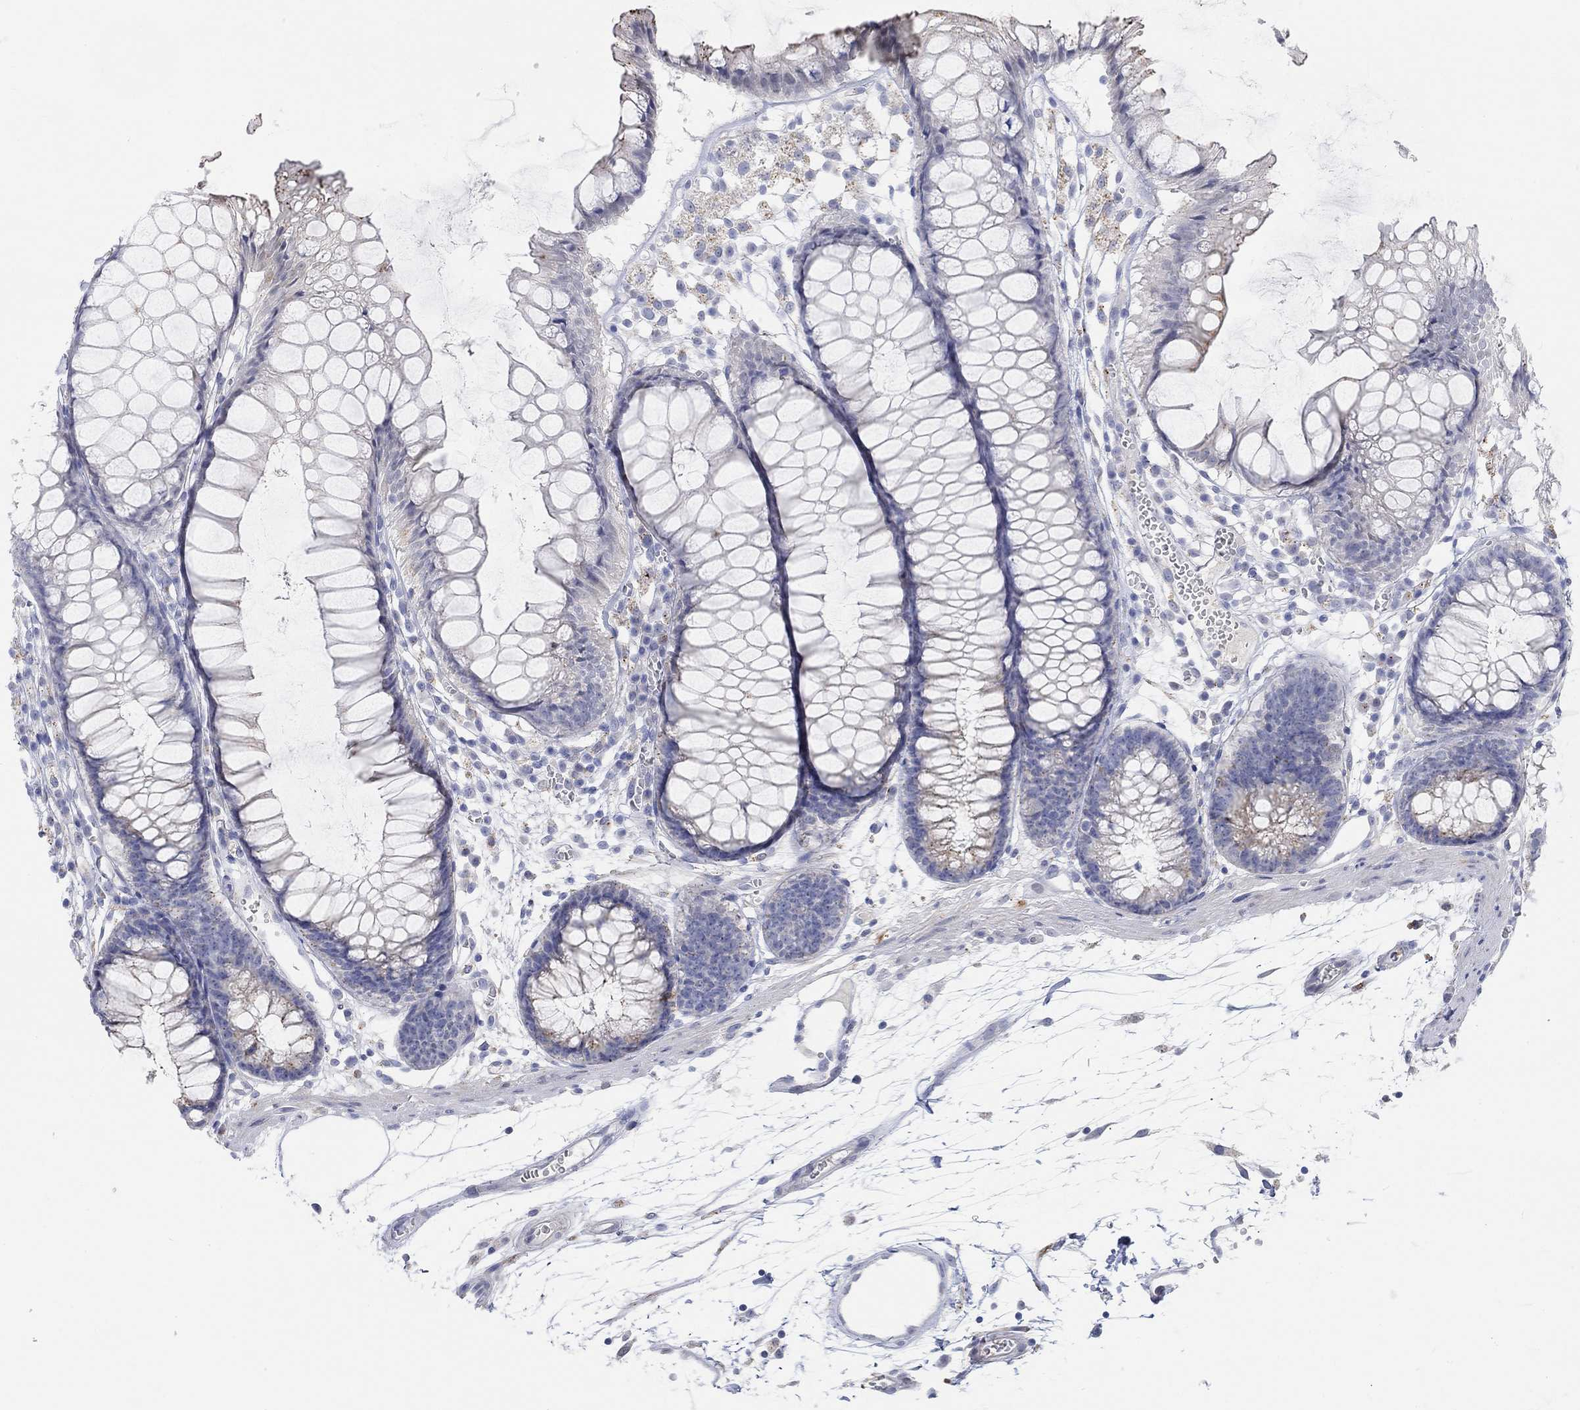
{"staining": {"intensity": "negative", "quantity": "none", "location": "none"}, "tissue": "colon", "cell_type": "Endothelial cells", "image_type": "normal", "snomed": [{"axis": "morphology", "description": "Normal tissue, NOS"}, {"axis": "morphology", "description": "Adenocarcinoma, NOS"}, {"axis": "topography", "description": "Colon"}], "caption": "This photomicrograph is of normal colon stained with immunohistochemistry to label a protein in brown with the nuclei are counter-stained blue. There is no staining in endothelial cells. Brightfield microscopy of IHC stained with DAB (3,3'-diaminobenzidine) (brown) and hematoxylin (blue), captured at high magnification.", "gene": "NAV3", "patient": {"sex": "male", "age": 65}}